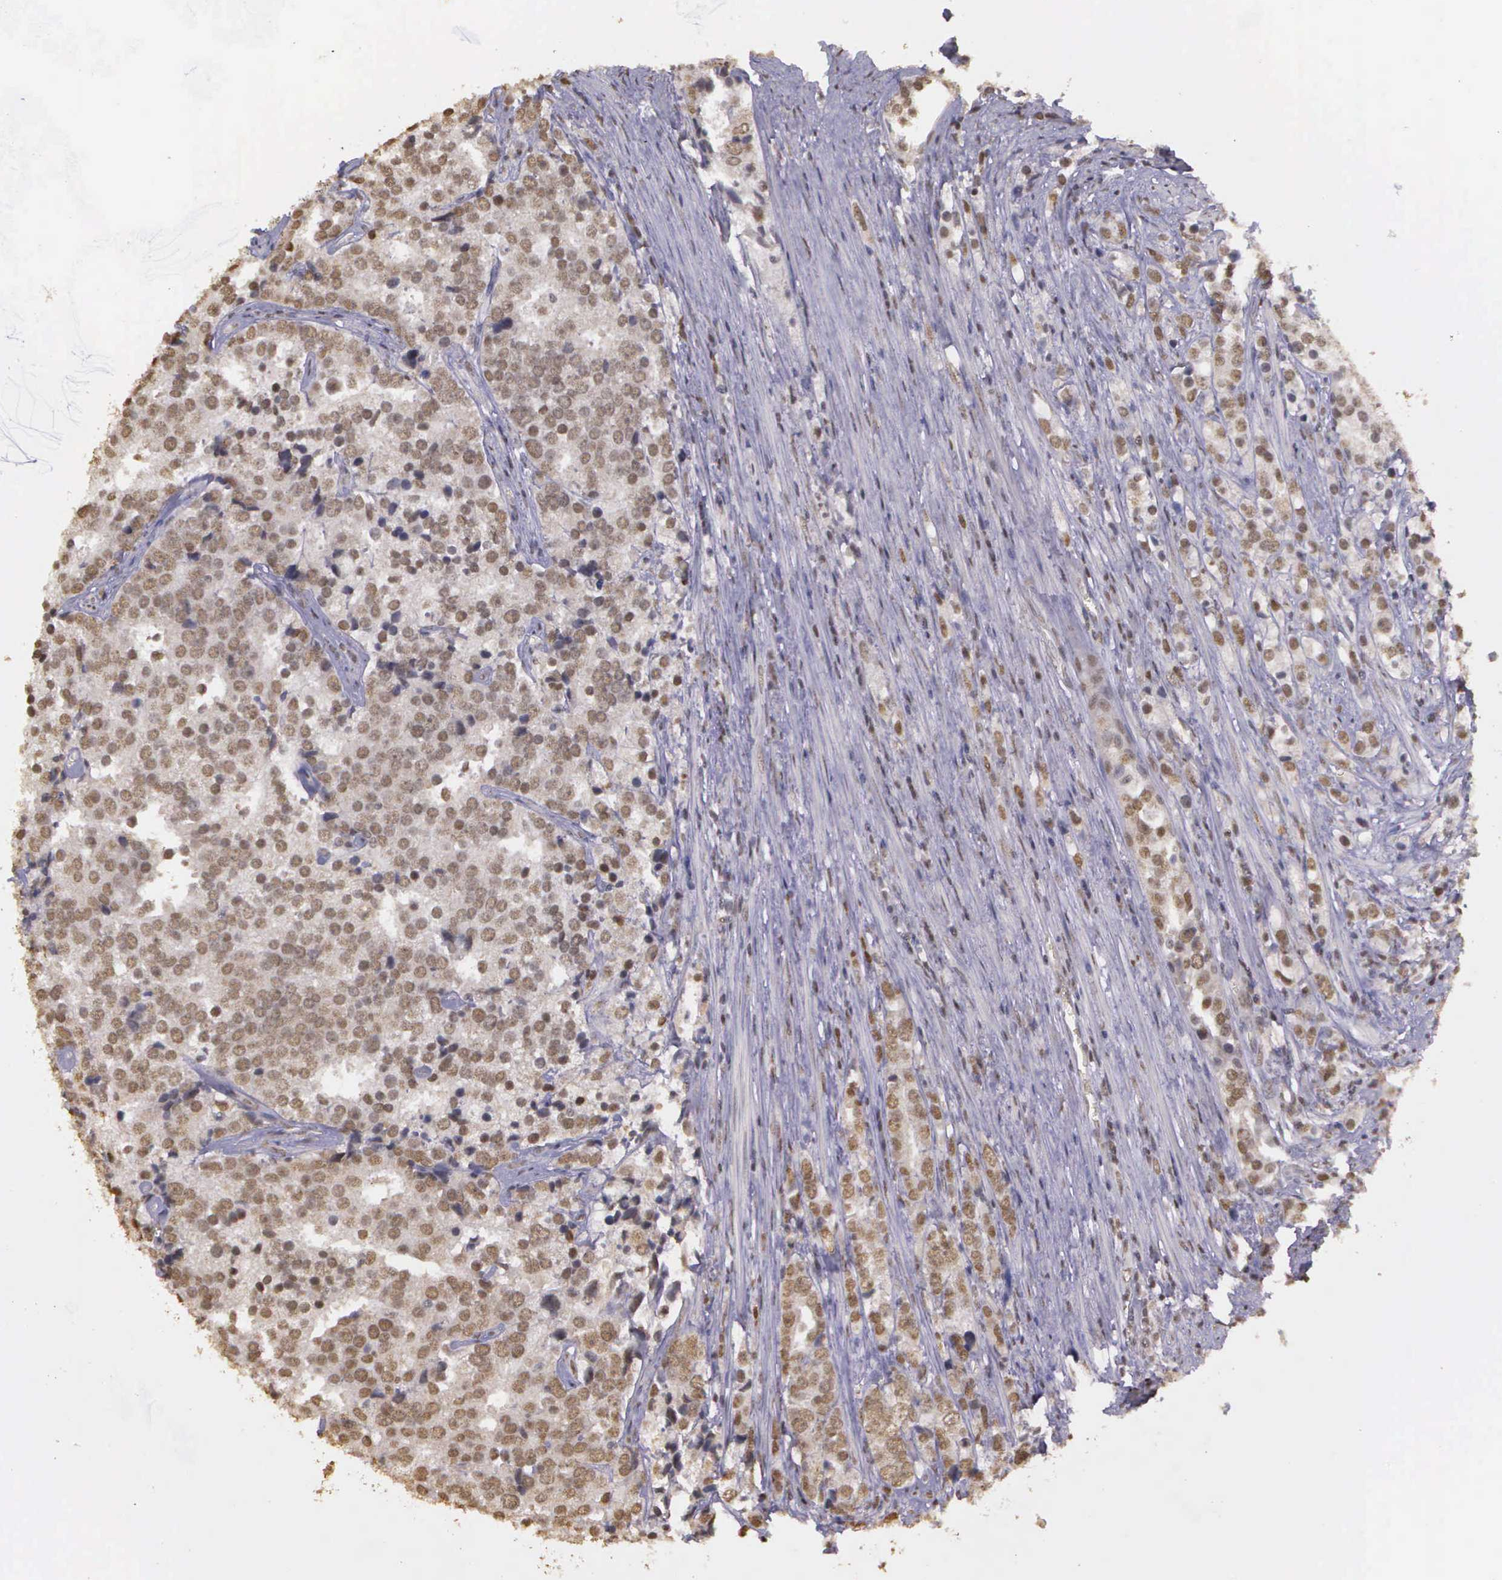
{"staining": {"intensity": "weak", "quantity": ">75%", "location": "nuclear"}, "tissue": "prostate cancer", "cell_type": "Tumor cells", "image_type": "cancer", "snomed": [{"axis": "morphology", "description": "Adenocarcinoma, High grade"}, {"axis": "topography", "description": "Prostate"}], "caption": "This is a micrograph of immunohistochemistry staining of adenocarcinoma (high-grade) (prostate), which shows weak positivity in the nuclear of tumor cells.", "gene": "ARMCX5", "patient": {"sex": "male", "age": 71}}